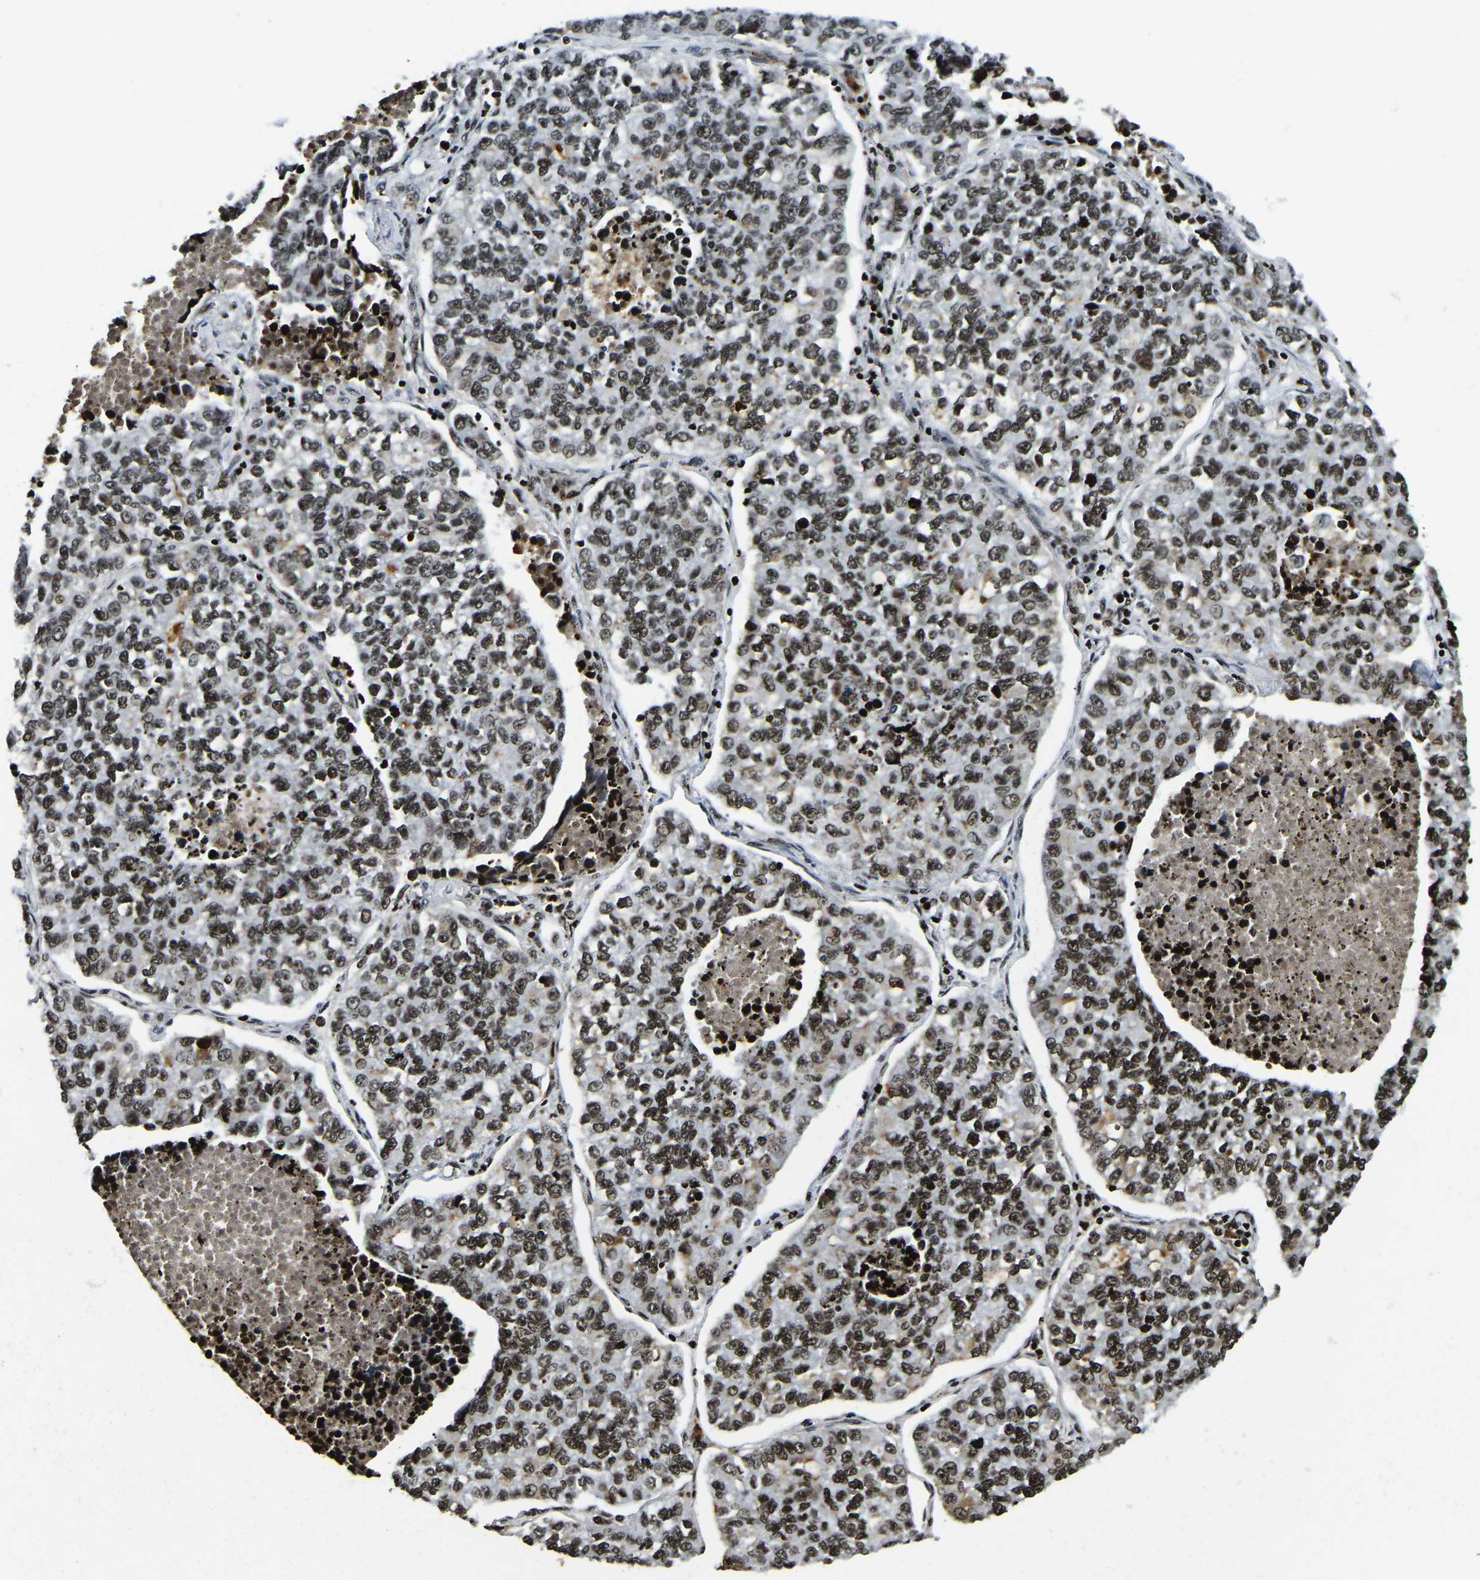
{"staining": {"intensity": "moderate", "quantity": ">75%", "location": "nuclear"}, "tissue": "lung cancer", "cell_type": "Tumor cells", "image_type": "cancer", "snomed": [{"axis": "morphology", "description": "Adenocarcinoma, NOS"}, {"axis": "topography", "description": "Lung"}], "caption": "A brown stain highlights moderate nuclear positivity of a protein in lung cancer (adenocarcinoma) tumor cells.", "gene": "LRRC61", "patient": {"sex": "male", "age": 49}}